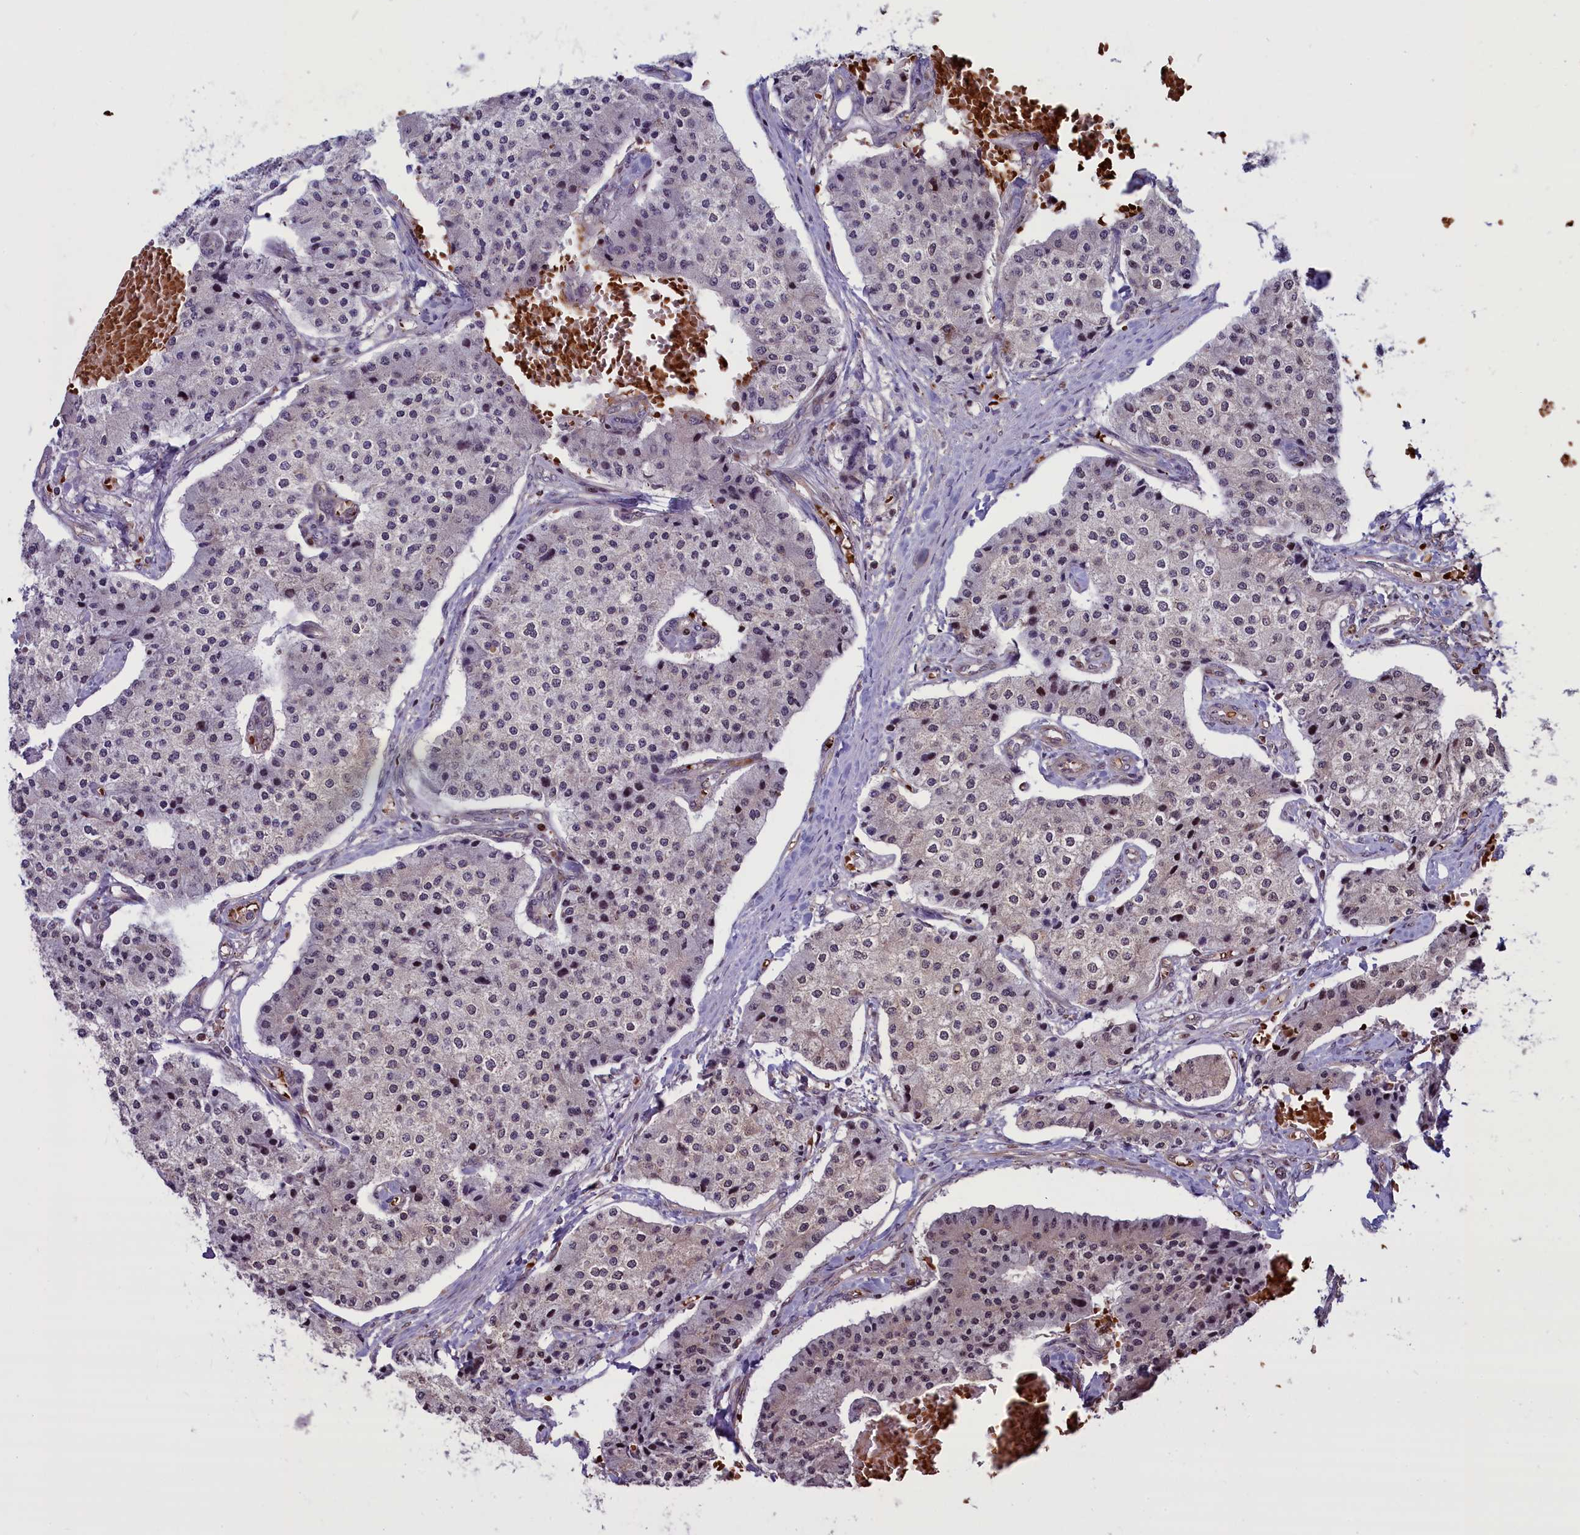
{"staining": {"intensity": "weak", "quantity": "25%-75%", "location": "nuclear"}, "tissue": "carcinoid", "cell_type": "Tumor cells", "image_type": "cancer", "snomed": [{"axis": "morphology", "description": "Carcinoid, malignant, NOS"}, {"axis": "topography", "description": "Colon"}], "caption": "Immunohistochemistry image of neoplastic tissue: carcinoid stained using immunohistochemistry reveals low levels of weak protein expression localized specifically in the nuclear of tumor cells, appearing as a nuclear brown color.", "gene": "SHFL", "patient": {"sex": "female", "age": 52}}